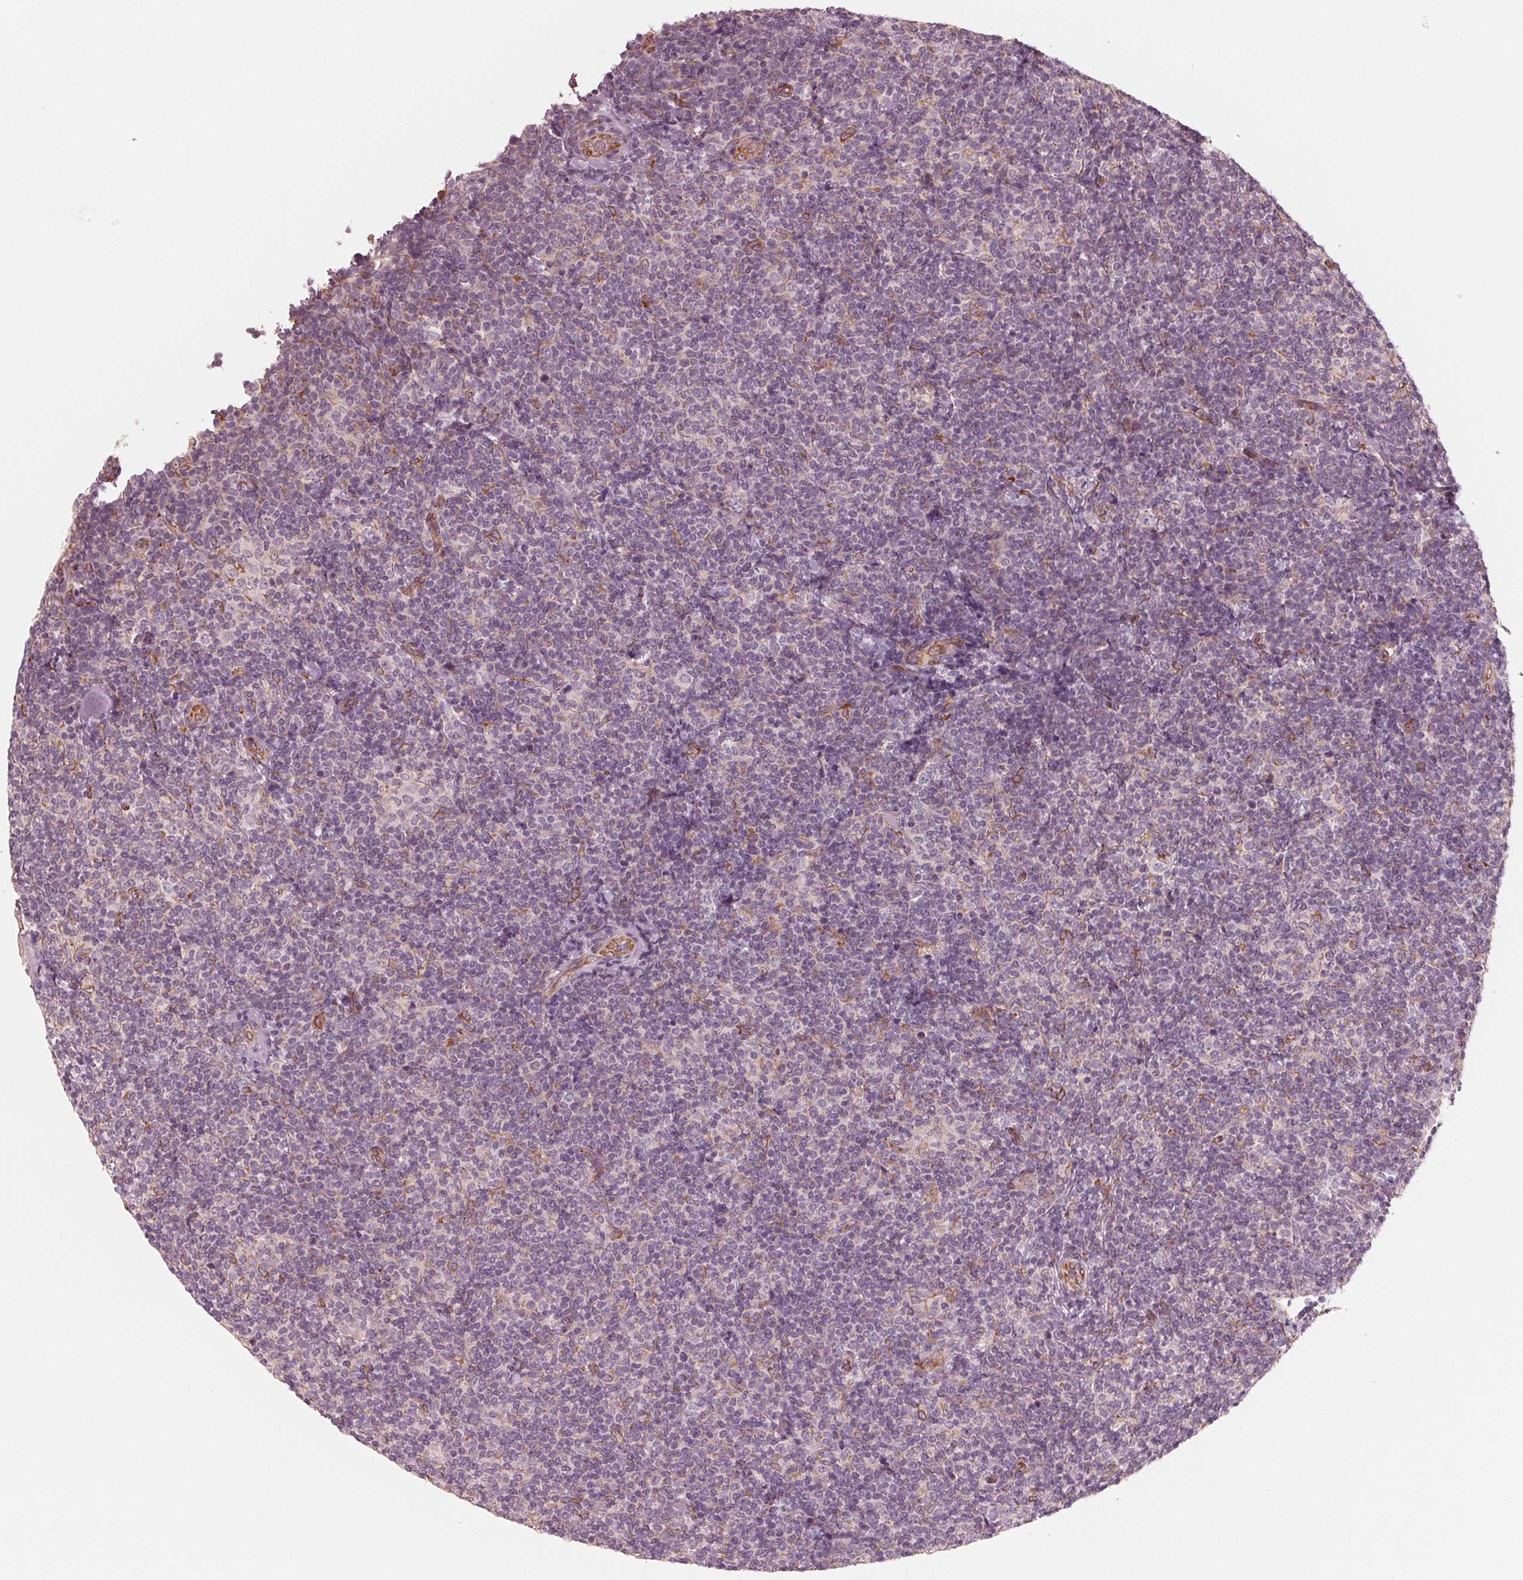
{"staining": {"intensity": "negative", "quantity": "none", "location": "none"}, "tissue": "lymphoma", "cell_type": "Tumor cells", "image_type": "cancer", "snomed": [{"axis": "morphology", "description": "Malignant lymphoma, non-Hodgkin's type, Low grade"}, {"axis": "topography", "description": "Lymph node"}], "caption": "Human lymphoma stained for a protein using immunohistochemistry (IHC) reveals no positivity in tumor cells.", "gene": "IKBIP", "patient": {"sex": "female", "age": 56}}